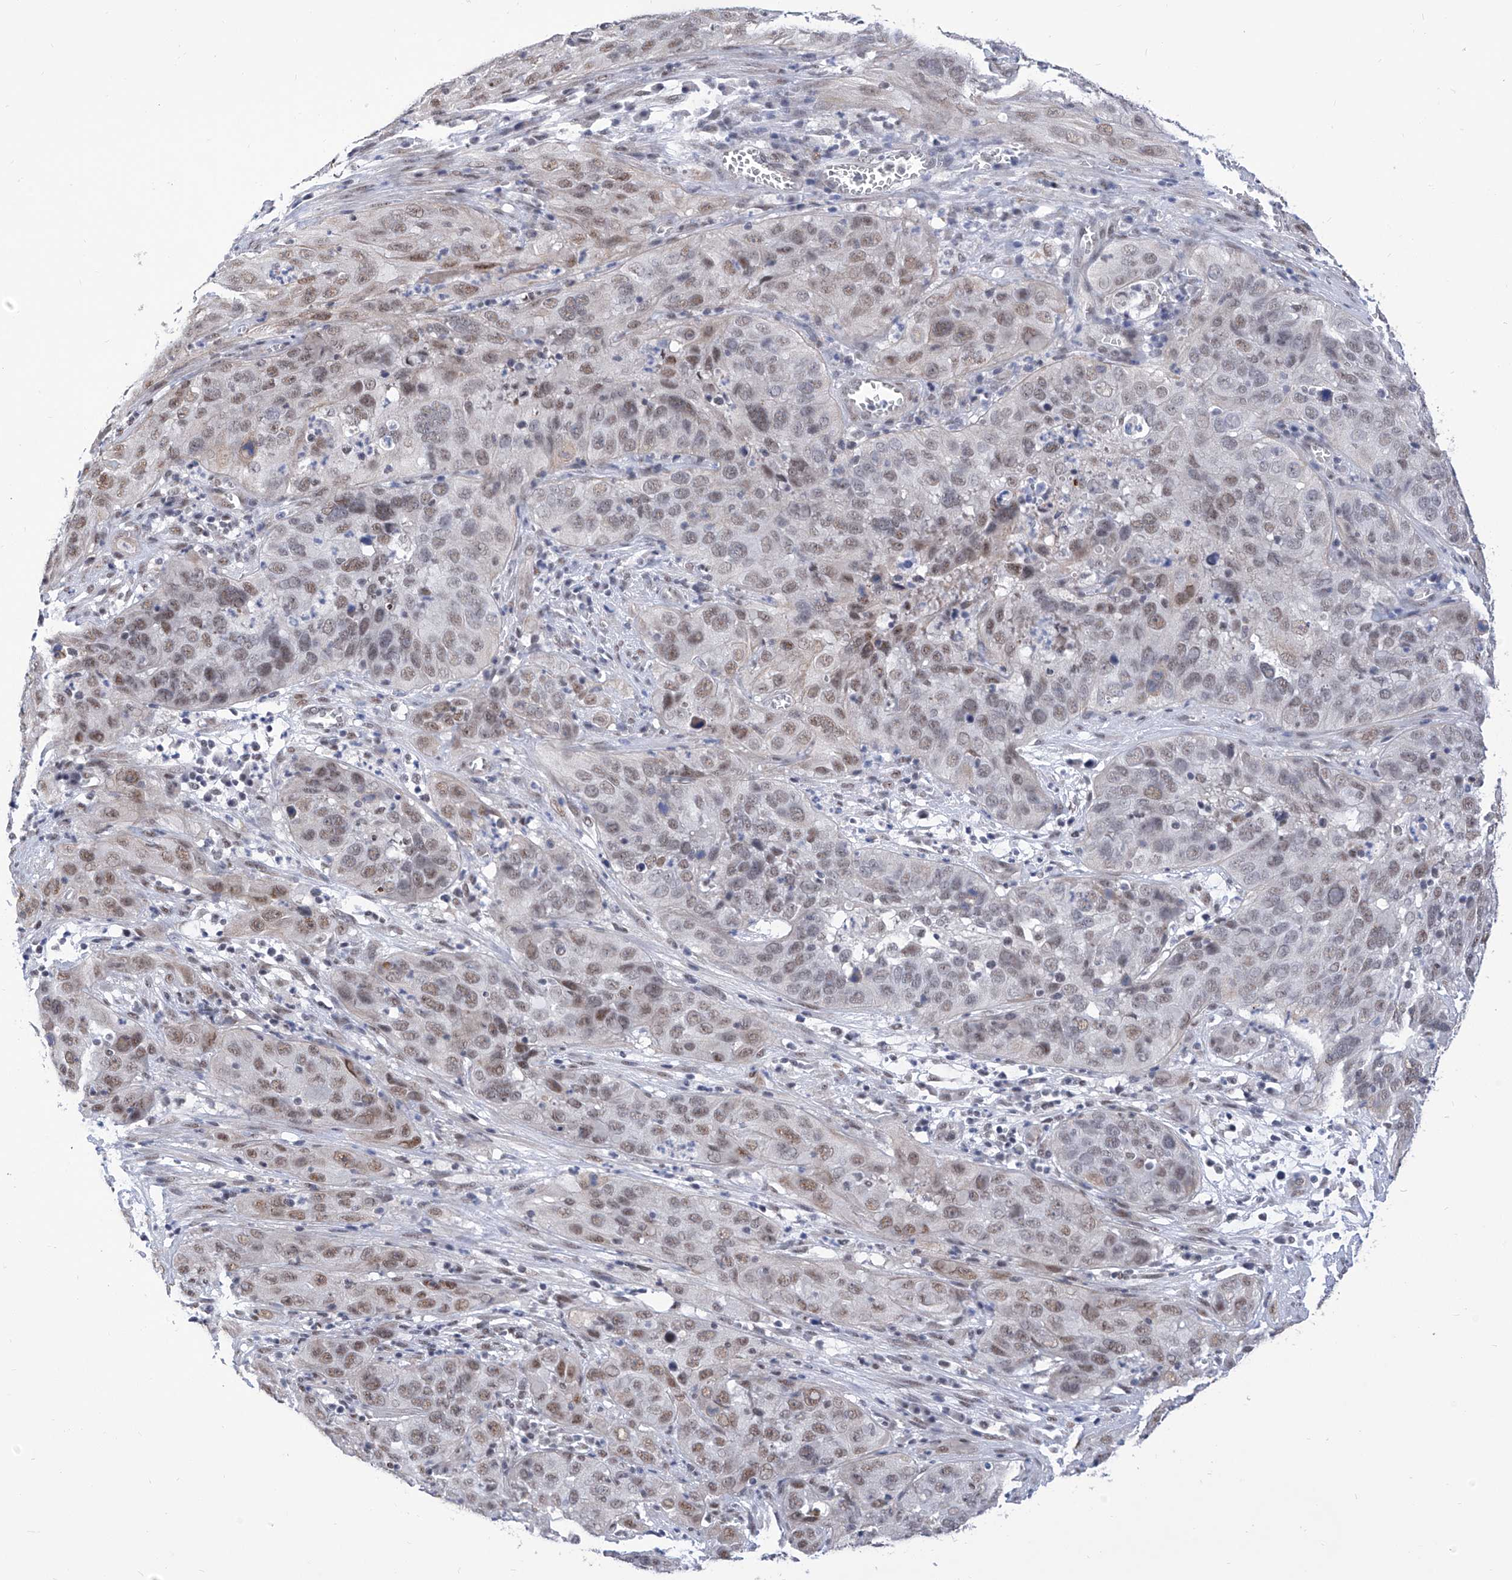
{"staining": {"intensity": "weak", "quantity": ">75%", "location": "nuclear"}, "tissue": "cervical cancer", "cell_type": "Tumor cells", "image_type": "cancer", "snomed": [{"axis": "morphology", "description": "Squamous cell carcinoma, NOS"}, {"axis": "topography", "description": "Cervix"}], "caption": "This is an image of immunohistochemistry (IHC) staining of cervical squamous cell carcinoma, which shows weak expression in the nuclear of tumor cells.", "gene": "SART1", "patient": {"sex": "female", "age": 32}}